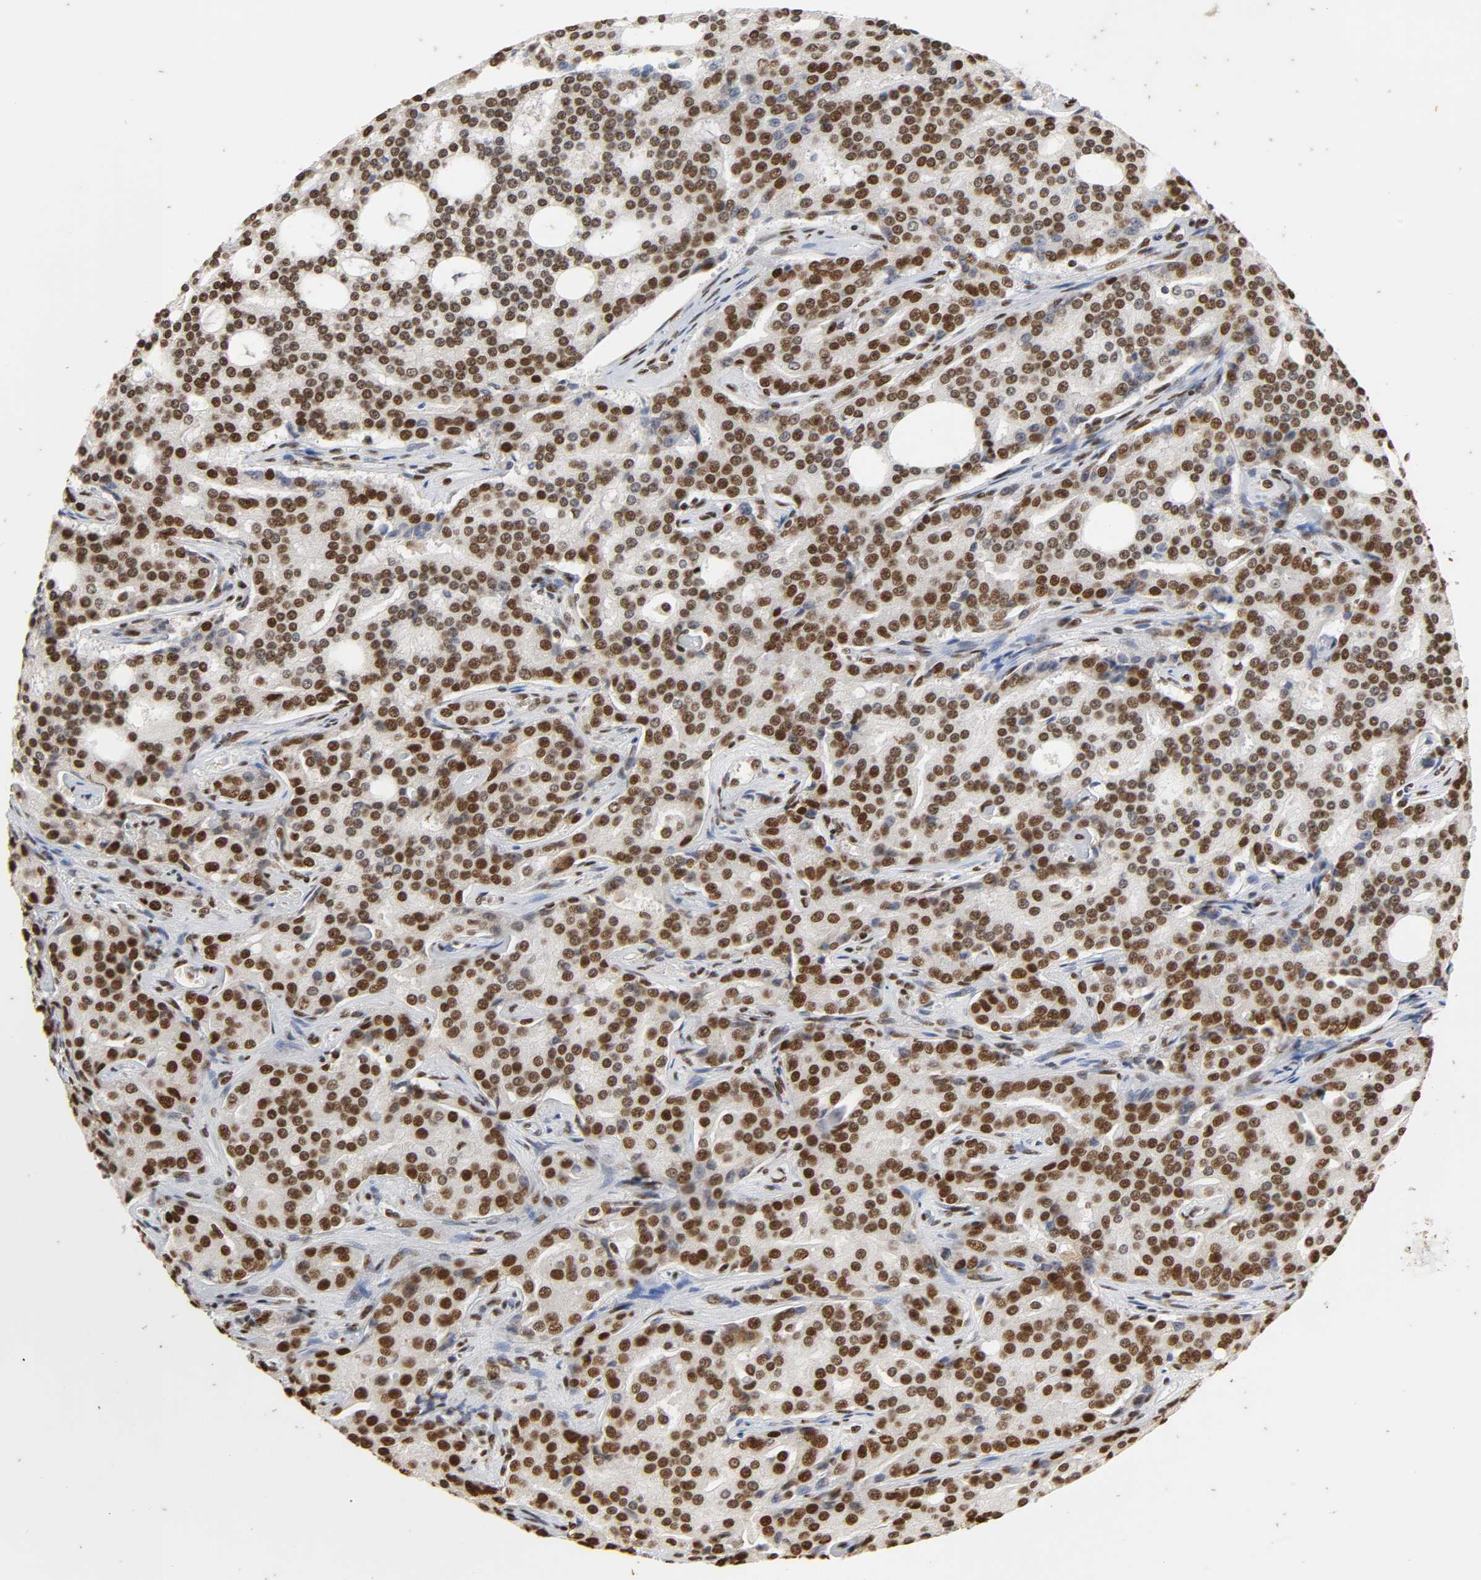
{"staining": {"intensity": "strong", "quantity": ">75%", "location": "nuclear"}, "tissue": "prostate cancer", "cell_type": "Tumor cells", "image_type": "cancer", "snomed": [{"axis": "morphology", "description": "Adenocarcinoma, High grade"}, {"axis": "topography", "description": "Prostate"}], "caption": "Immunohistochemistry of human prostate cancer shows high levels of strong nuclear expression in approximately >75% of tumor cells. The staining was performed using DAB (3,3'-diaminobenzidine), with brown indicating positive protein expression. Nuclei are stained blue with hematoxylin.", "gene": "HNRNPC", "patient": {"sex": "male", "age": 72}}